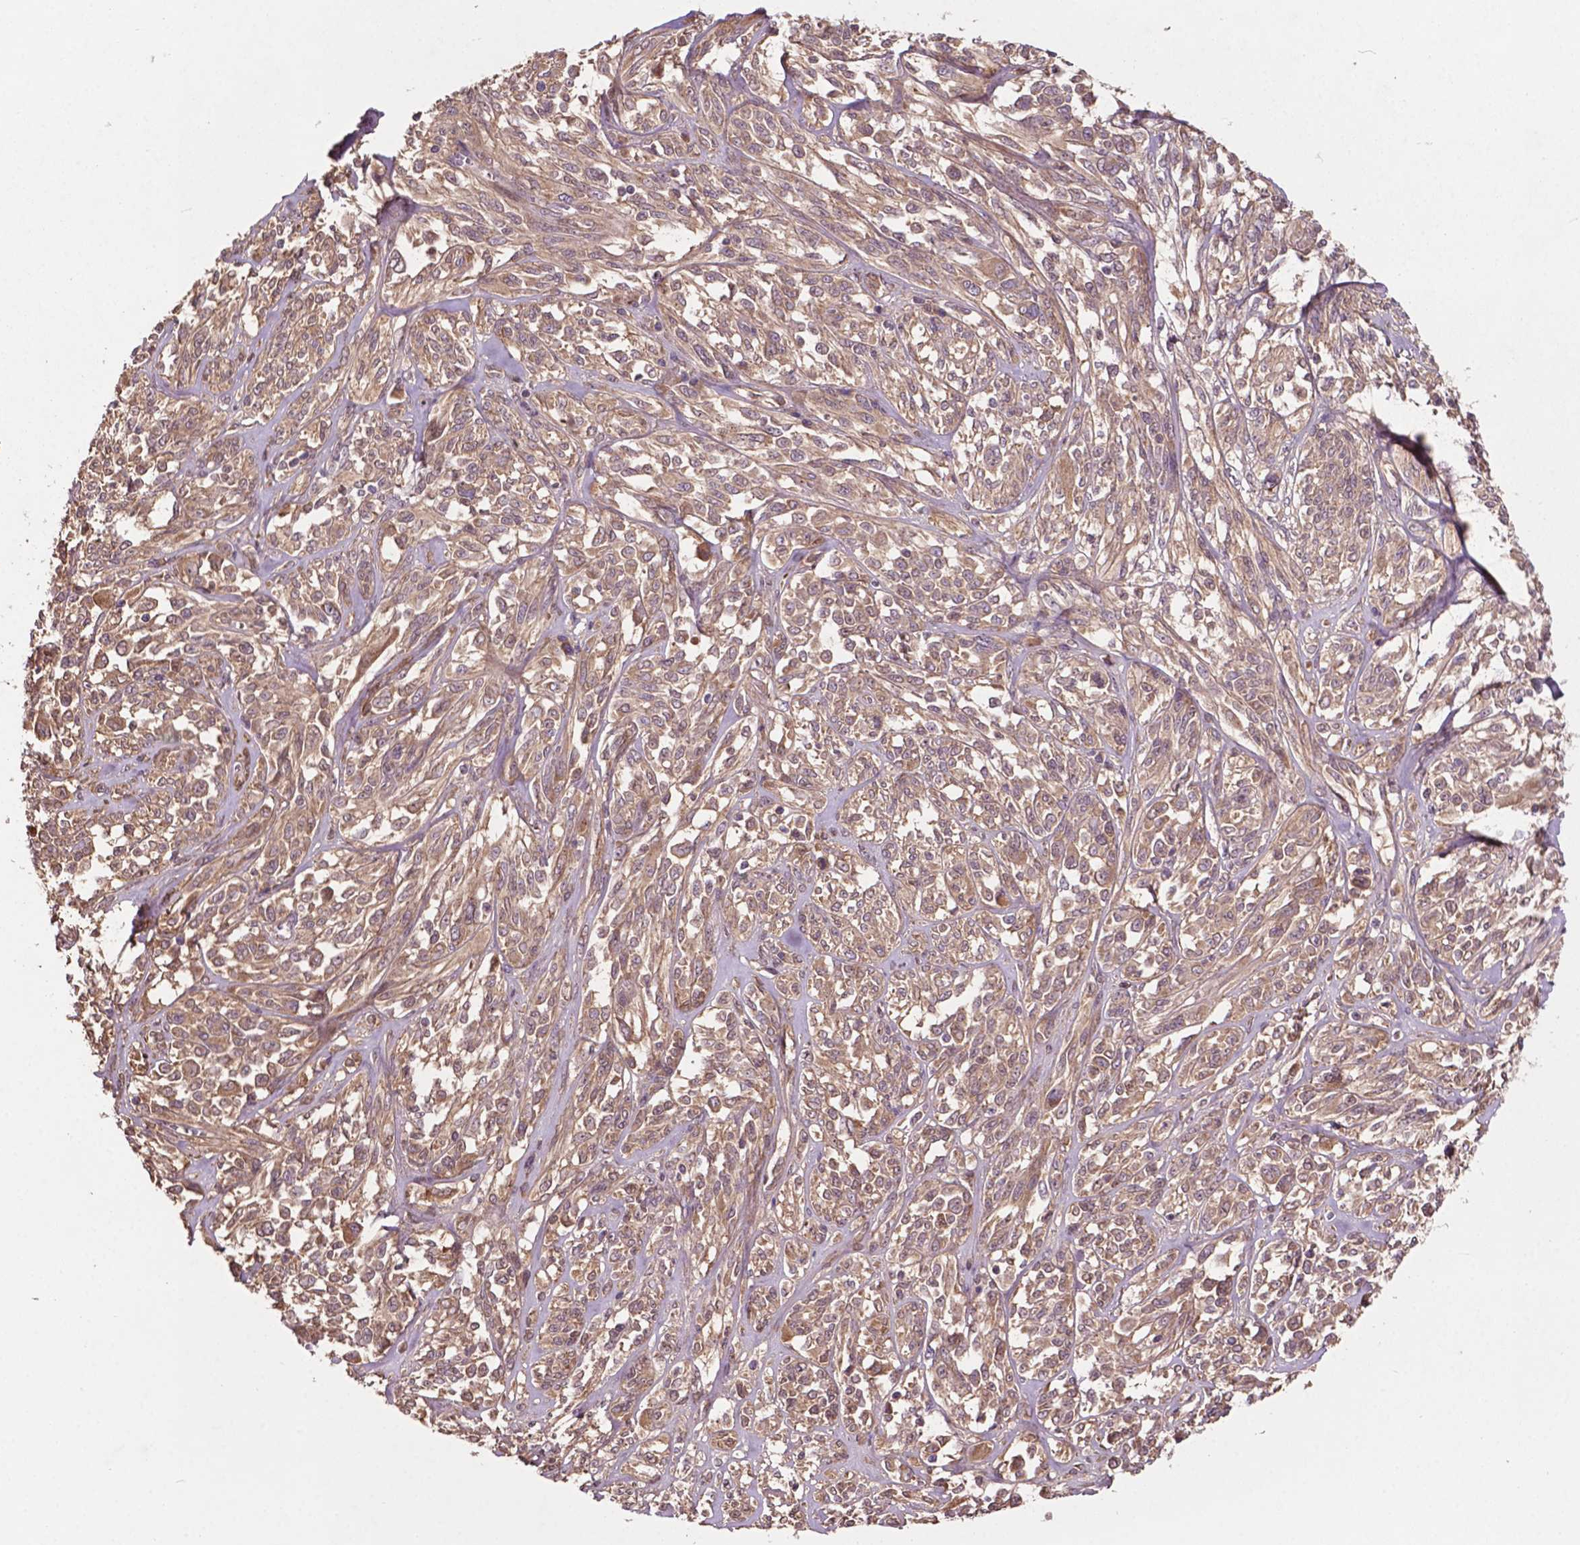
{"staining": {"intensity": "moderate", "quantity": ">75%", "location": "cytoplasmic/membranous"}, "tissue": "melanoma", "cell_type": "Tumor cells", "image_type": "cancer", "snomed": [{"axis": "morphology", "description": "Malignant melanoma, NOS"}, {"axis": "topography", "description": "Skin"}], "caption": "Immunohistochemistry histopathology image of malignant melanoma stained for a protein (brown), which exhibits medium levels of moderate cytoplasmic/membranous positivity in about >75% of tumor cells.", "gene": "GJA9", "patient": {"sex": "female", "age": 91}}